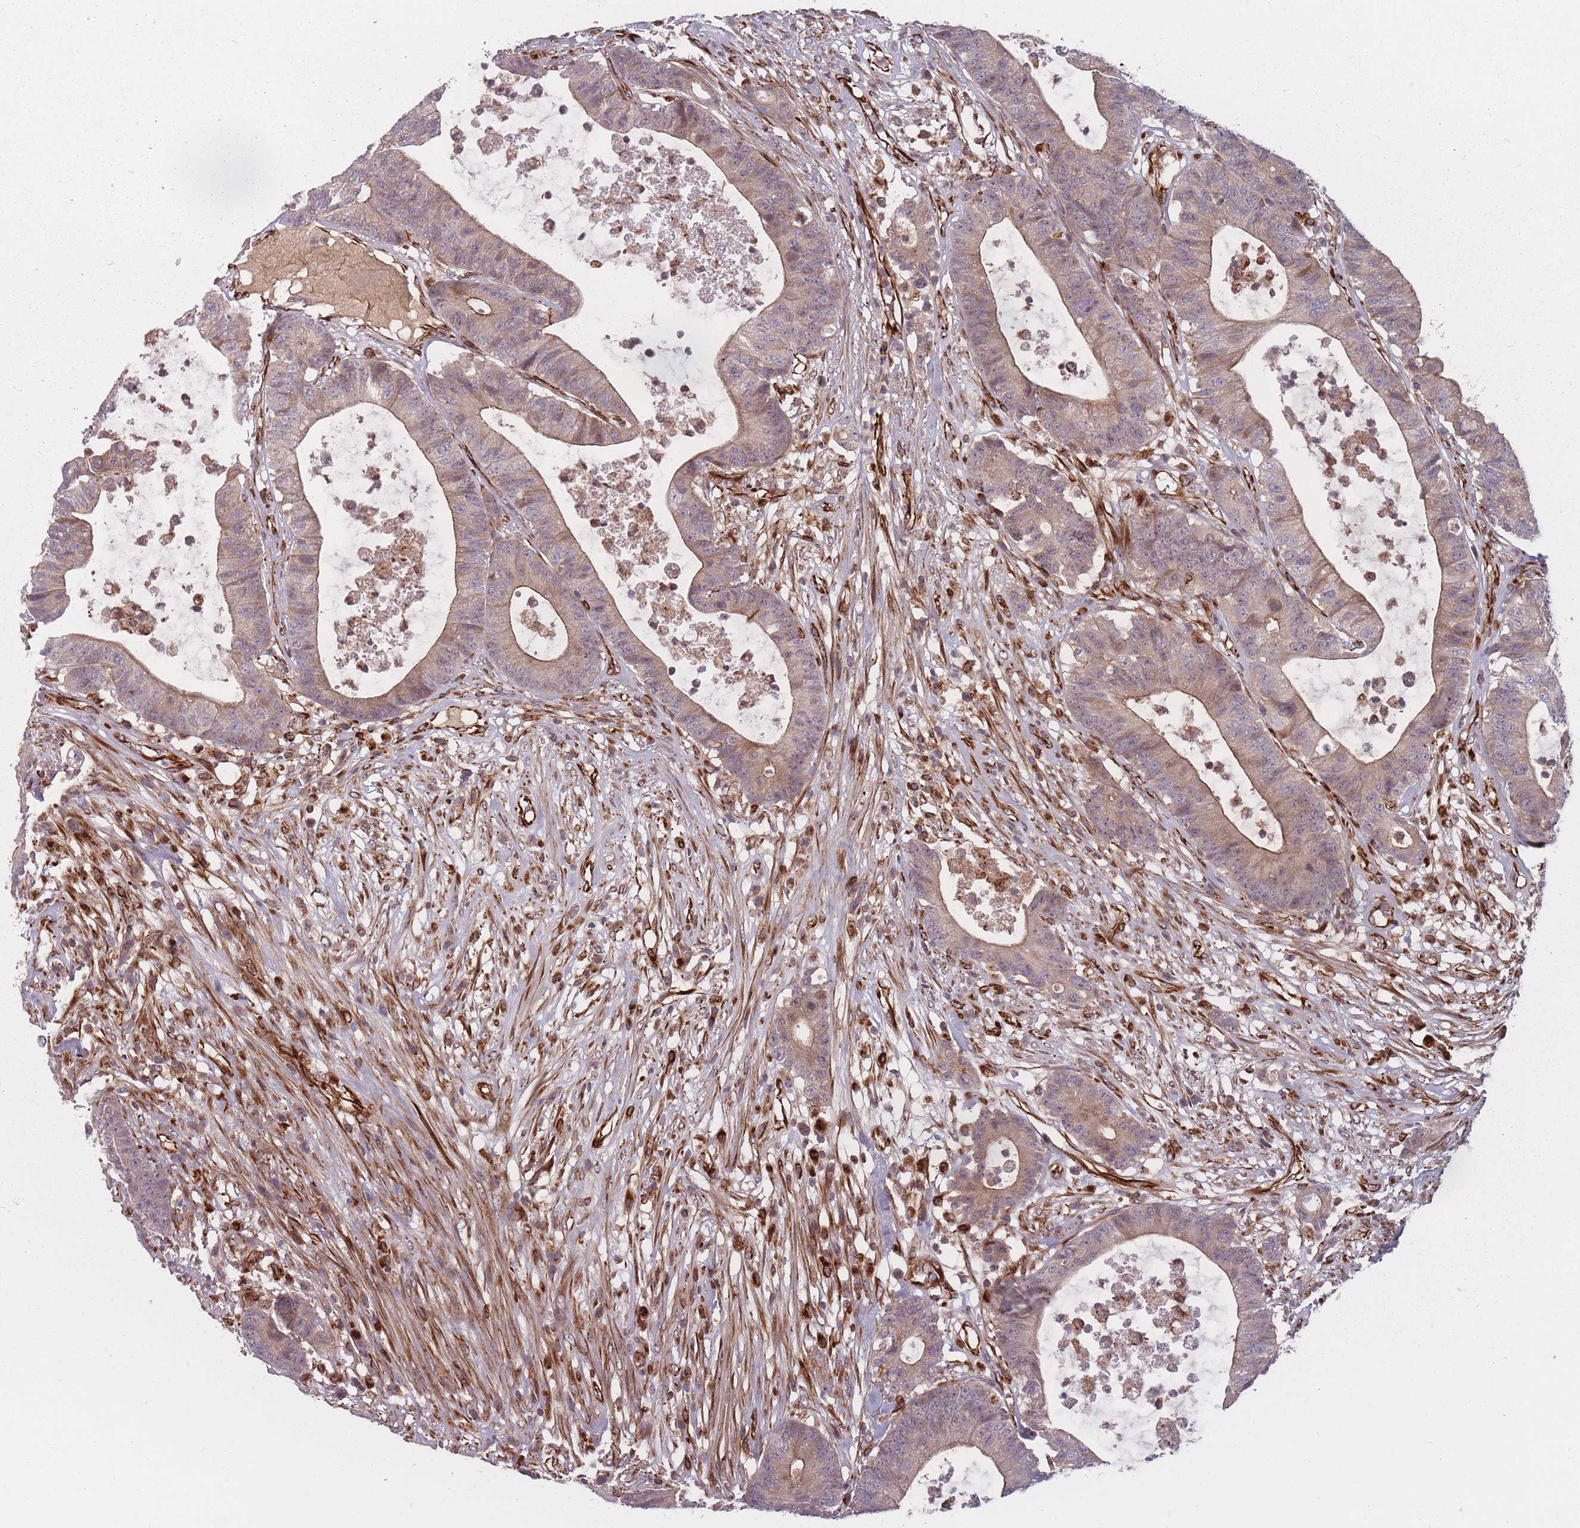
{"staining": {"intensity": "weak", "quantity": "25%-75%", "location": "cytoplasmic/membranous"}, "tissue": "colorectal cancer", "cell_type": "Tumor cells", "image_type": "cancer", "snomed": [{"axis": "morphology", "description": "Adenocarcinoma, NOS"}, {"axis": "topography", "description": "Colon"}], "caption": "Immunohistochemical staining of human adenocarcinoma (colorectal) shows low levels of weak cytoplasmic/membranous expression in about 25%-75% of tumor cells.", "gene": "EEF1AKMT2", "patient": {"sex": "female", "age": 84}}